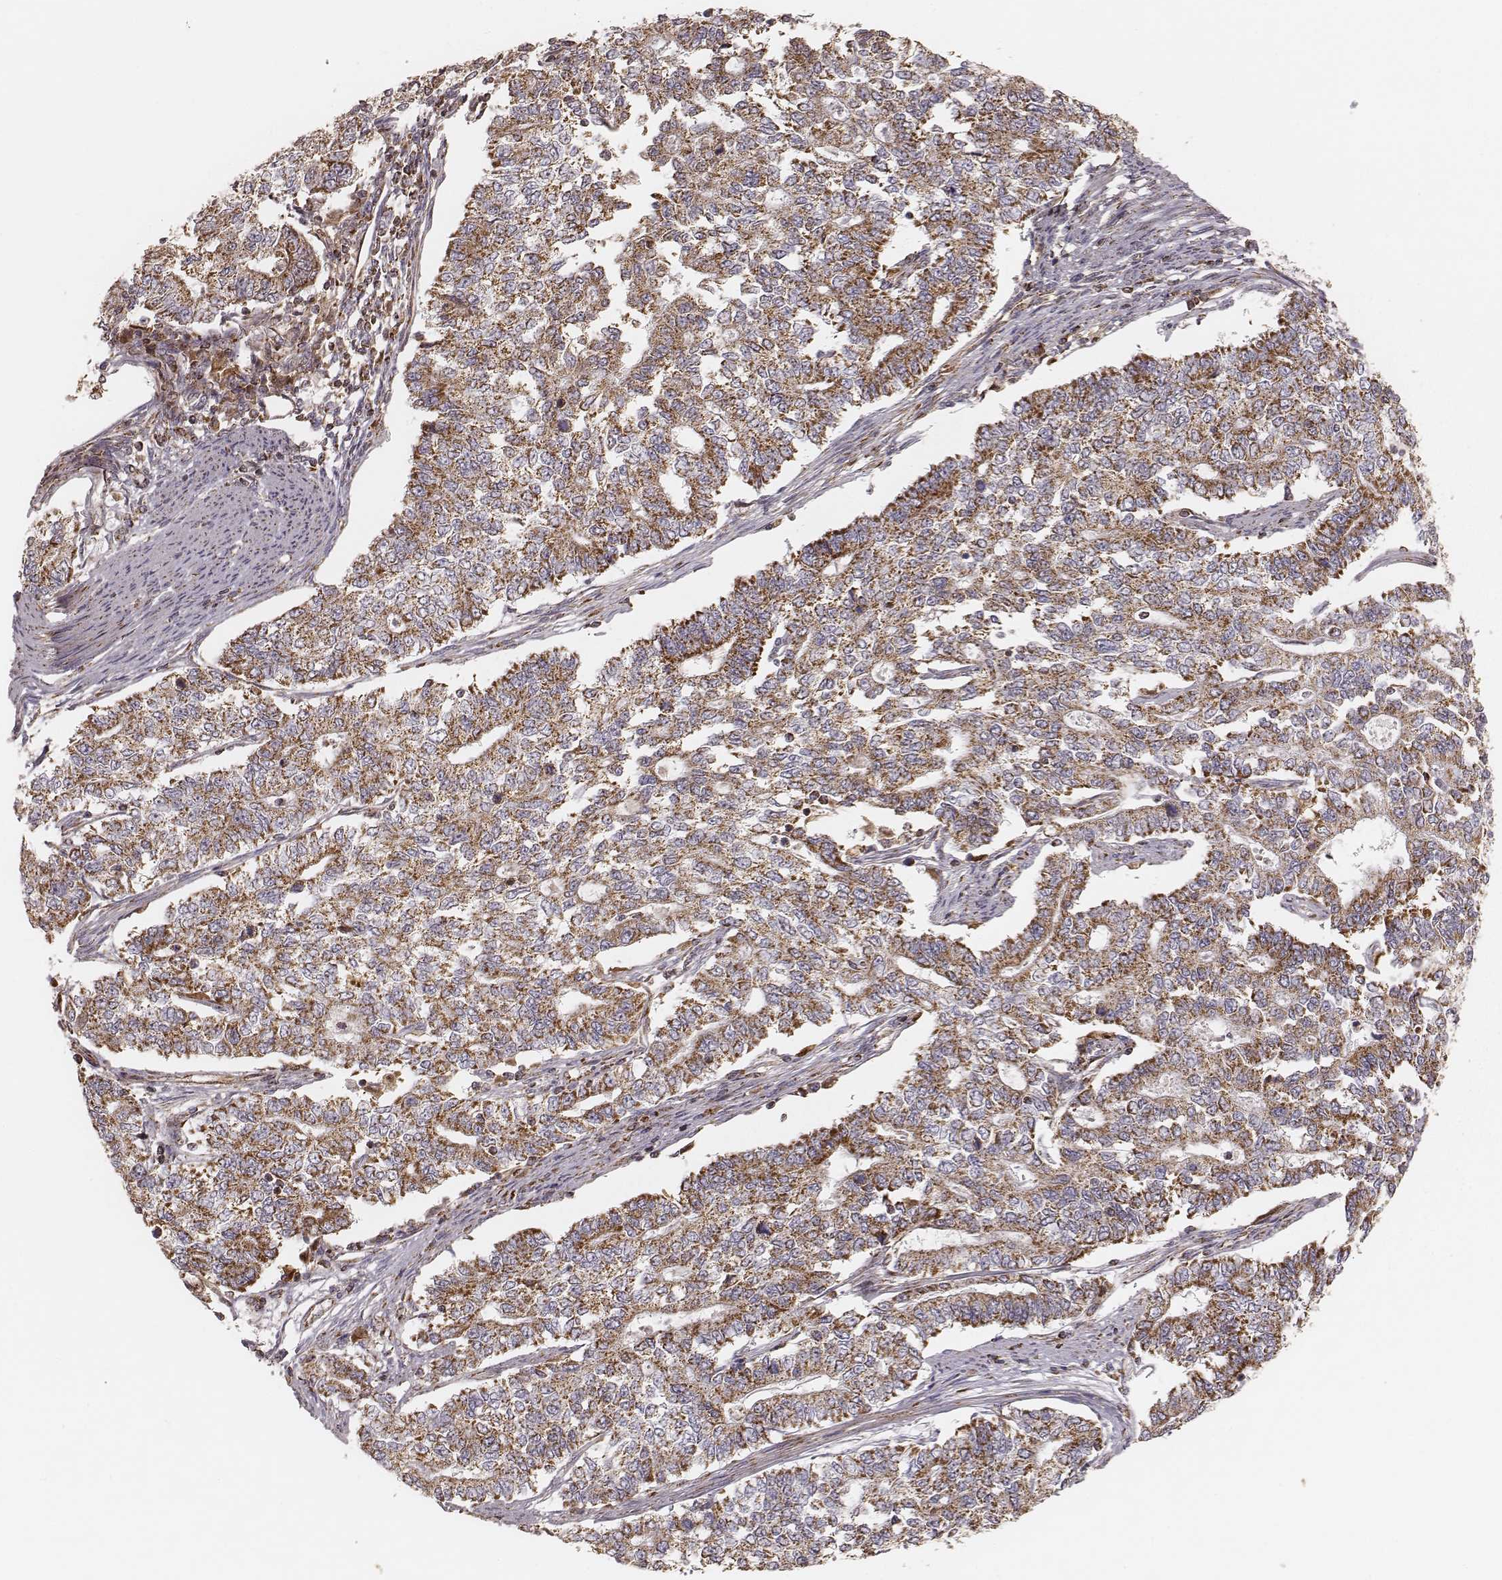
{"staining": {"intensity": "moderate", "quantity": ">75%", "location": "cytoplasmic/membranous"}, "tissue": "endometrial cancer", "cell_type": "Tumor cells", "image_type": "cancer", "snomed": [{"axis": "morphology", "description": "Adenocarcinoma, NOS"}, {"axis": "topography", "description": "Uterus"}], "caption": "An image of endometrial cancer (adenocarcinoma) stained for a protein reveals moderate cytoplasmic/membranous brown staining in tumor cells.", "gene": "CS", "patient": {"sex": "female", "age": 59}}